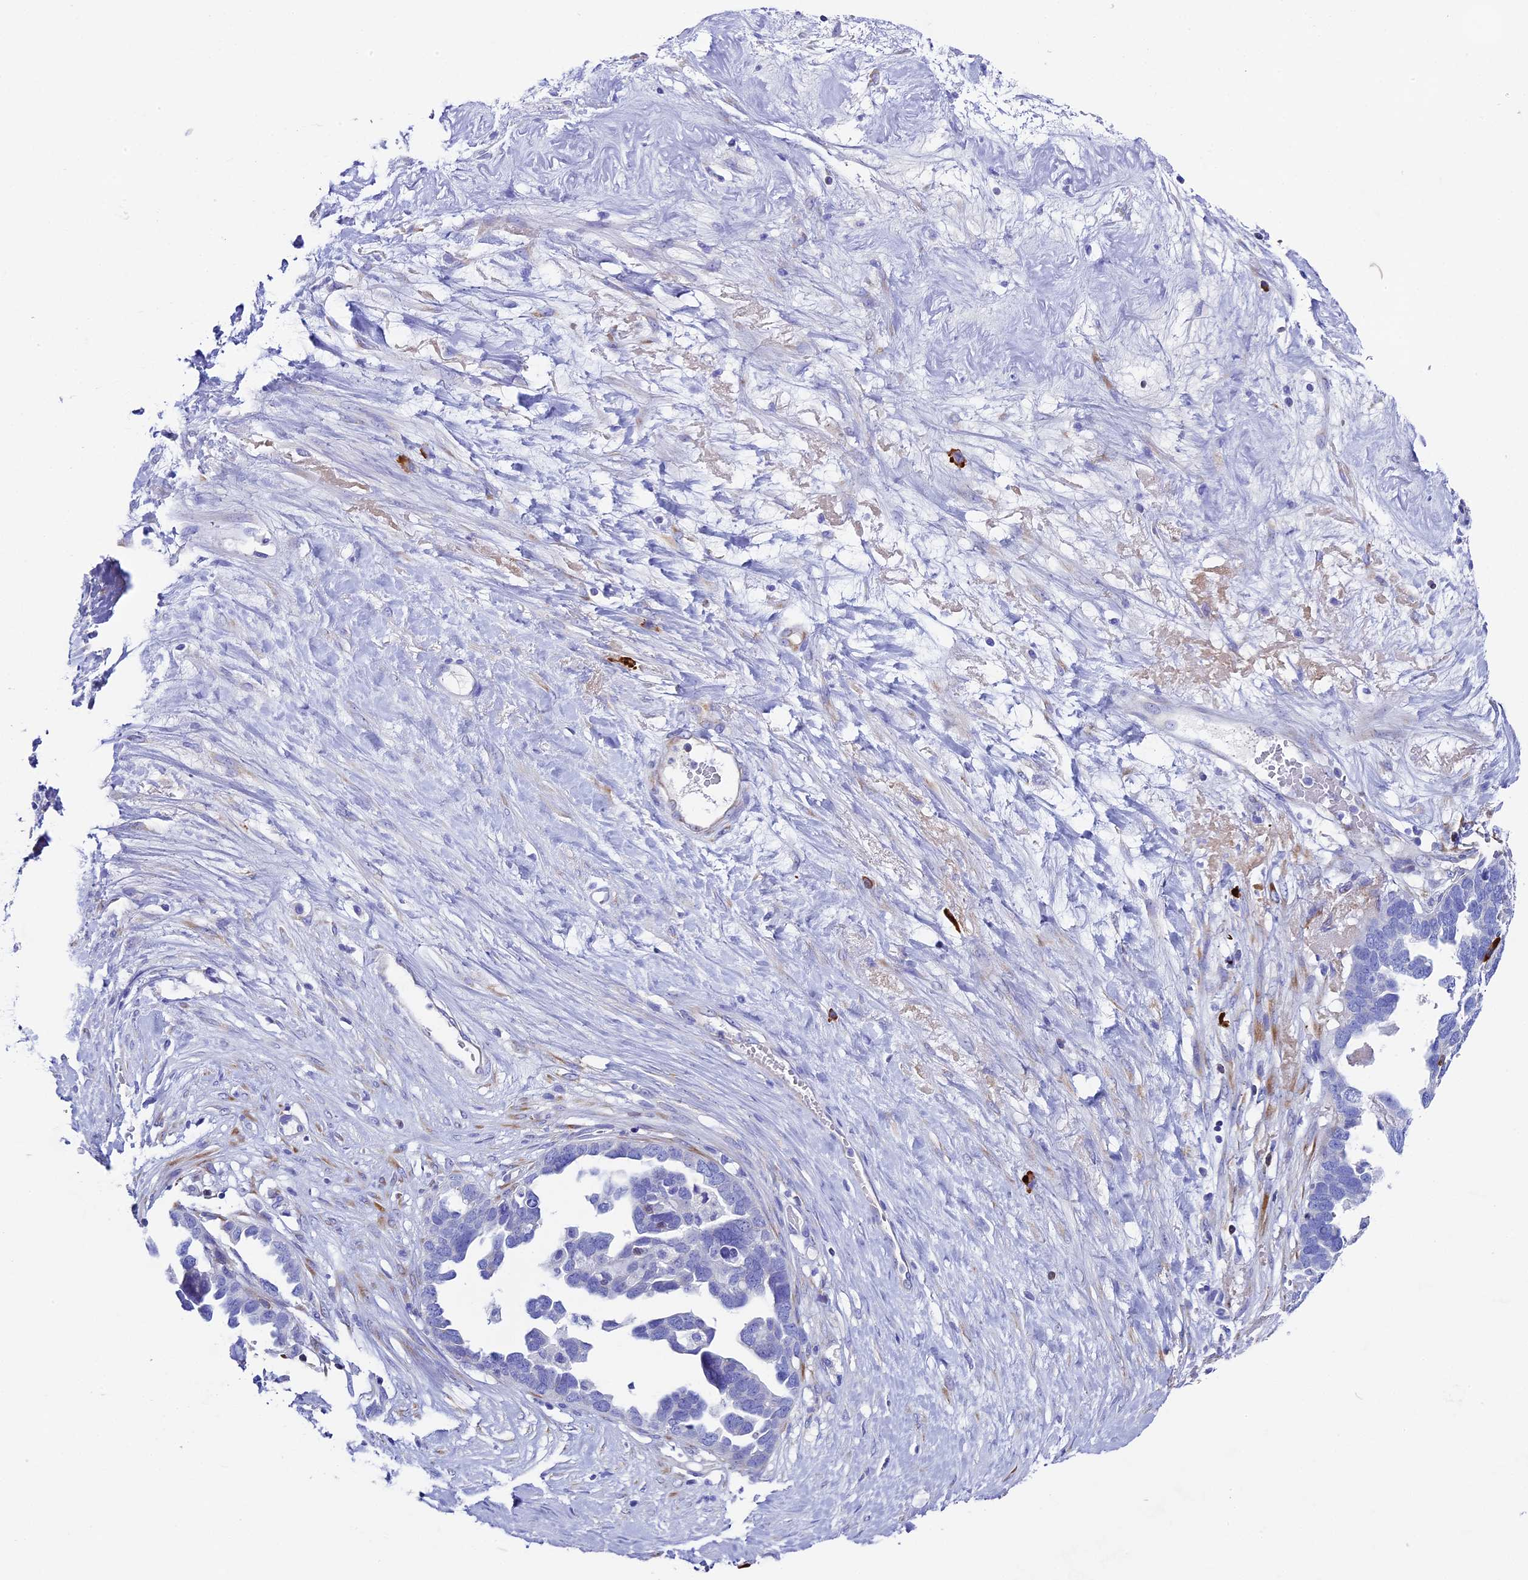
{"staining": {"intensity": "negative", "quantity": "none", "location": "none"}, "tissue": "ovarian cancer", "cell_type": "Tumor cells", "image_type": "cancer", "snomed": [{"axis": "morphology", "description": "Cystadenocarcinoma, serous, NOS"}, {"axis": "topography", "description": "Ovary"}], "caption": "Protein analysis of ovarian serous cystadenocarcinoma displays no significant staining in tumor cells. (DAB IHC with hematoxylin counter stain).", "gene": "FKBP11", "patient": {"sex": "female", "age": 54}}